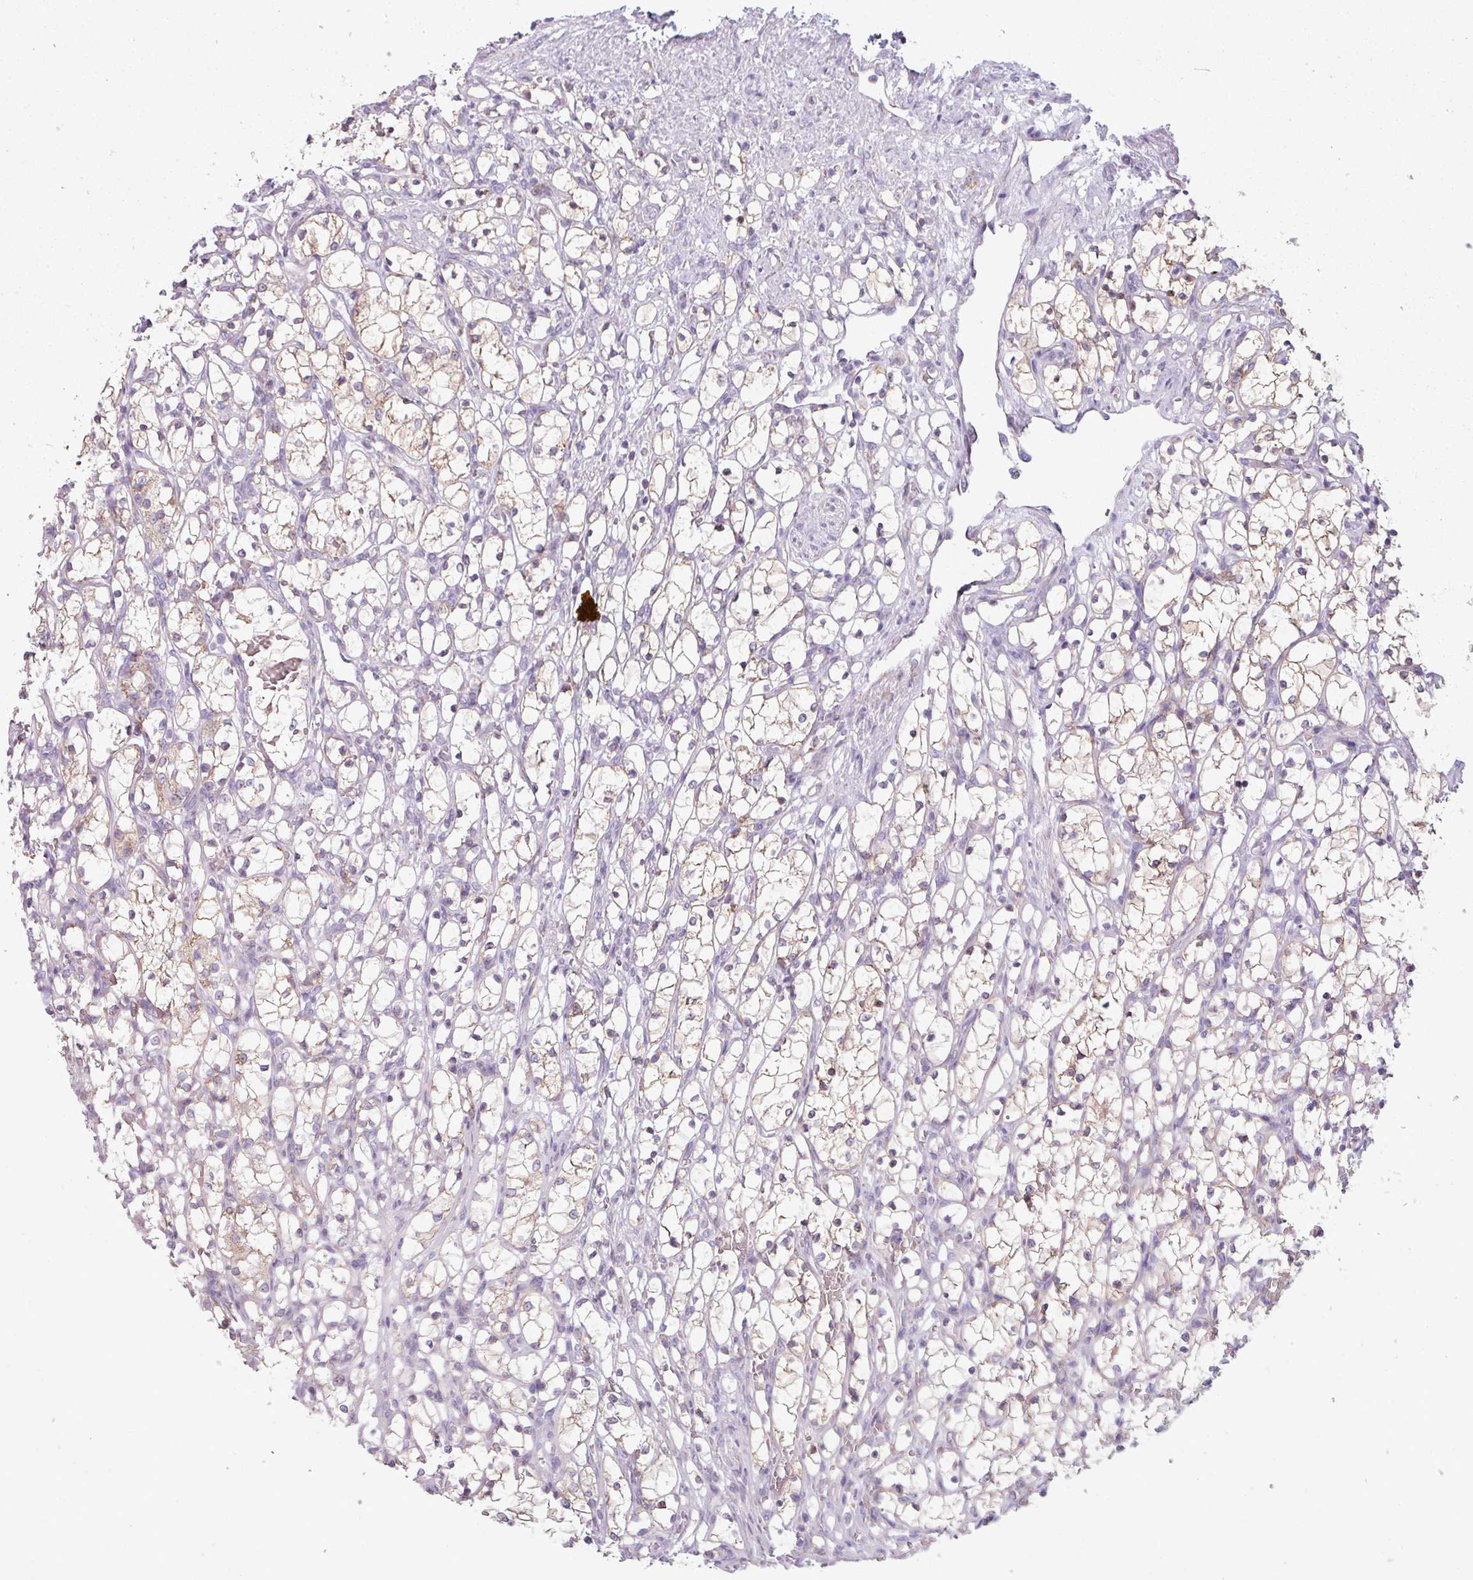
{"staining": {"intensity": "weak", "quantity": "25%-75%", "location": "cytoplasmic/membranous"}, "tissue": "renal cancer", "cell_type": "Tumor cells", "image_type": "cancer", "snomed": [{"axis": "morphology", "description": "Adenocarcinoma, NOS"}, {"axis": "topography", "description": "Kidney"}], "caption": "Weak cytoplasmic/membranous positivity for a protein is identified in about 25%-75% of tumor cells of renal adenocarcinoma using IHC.", "gene": "ZNF615", "patient": {"sex": "female", "age": 69}}